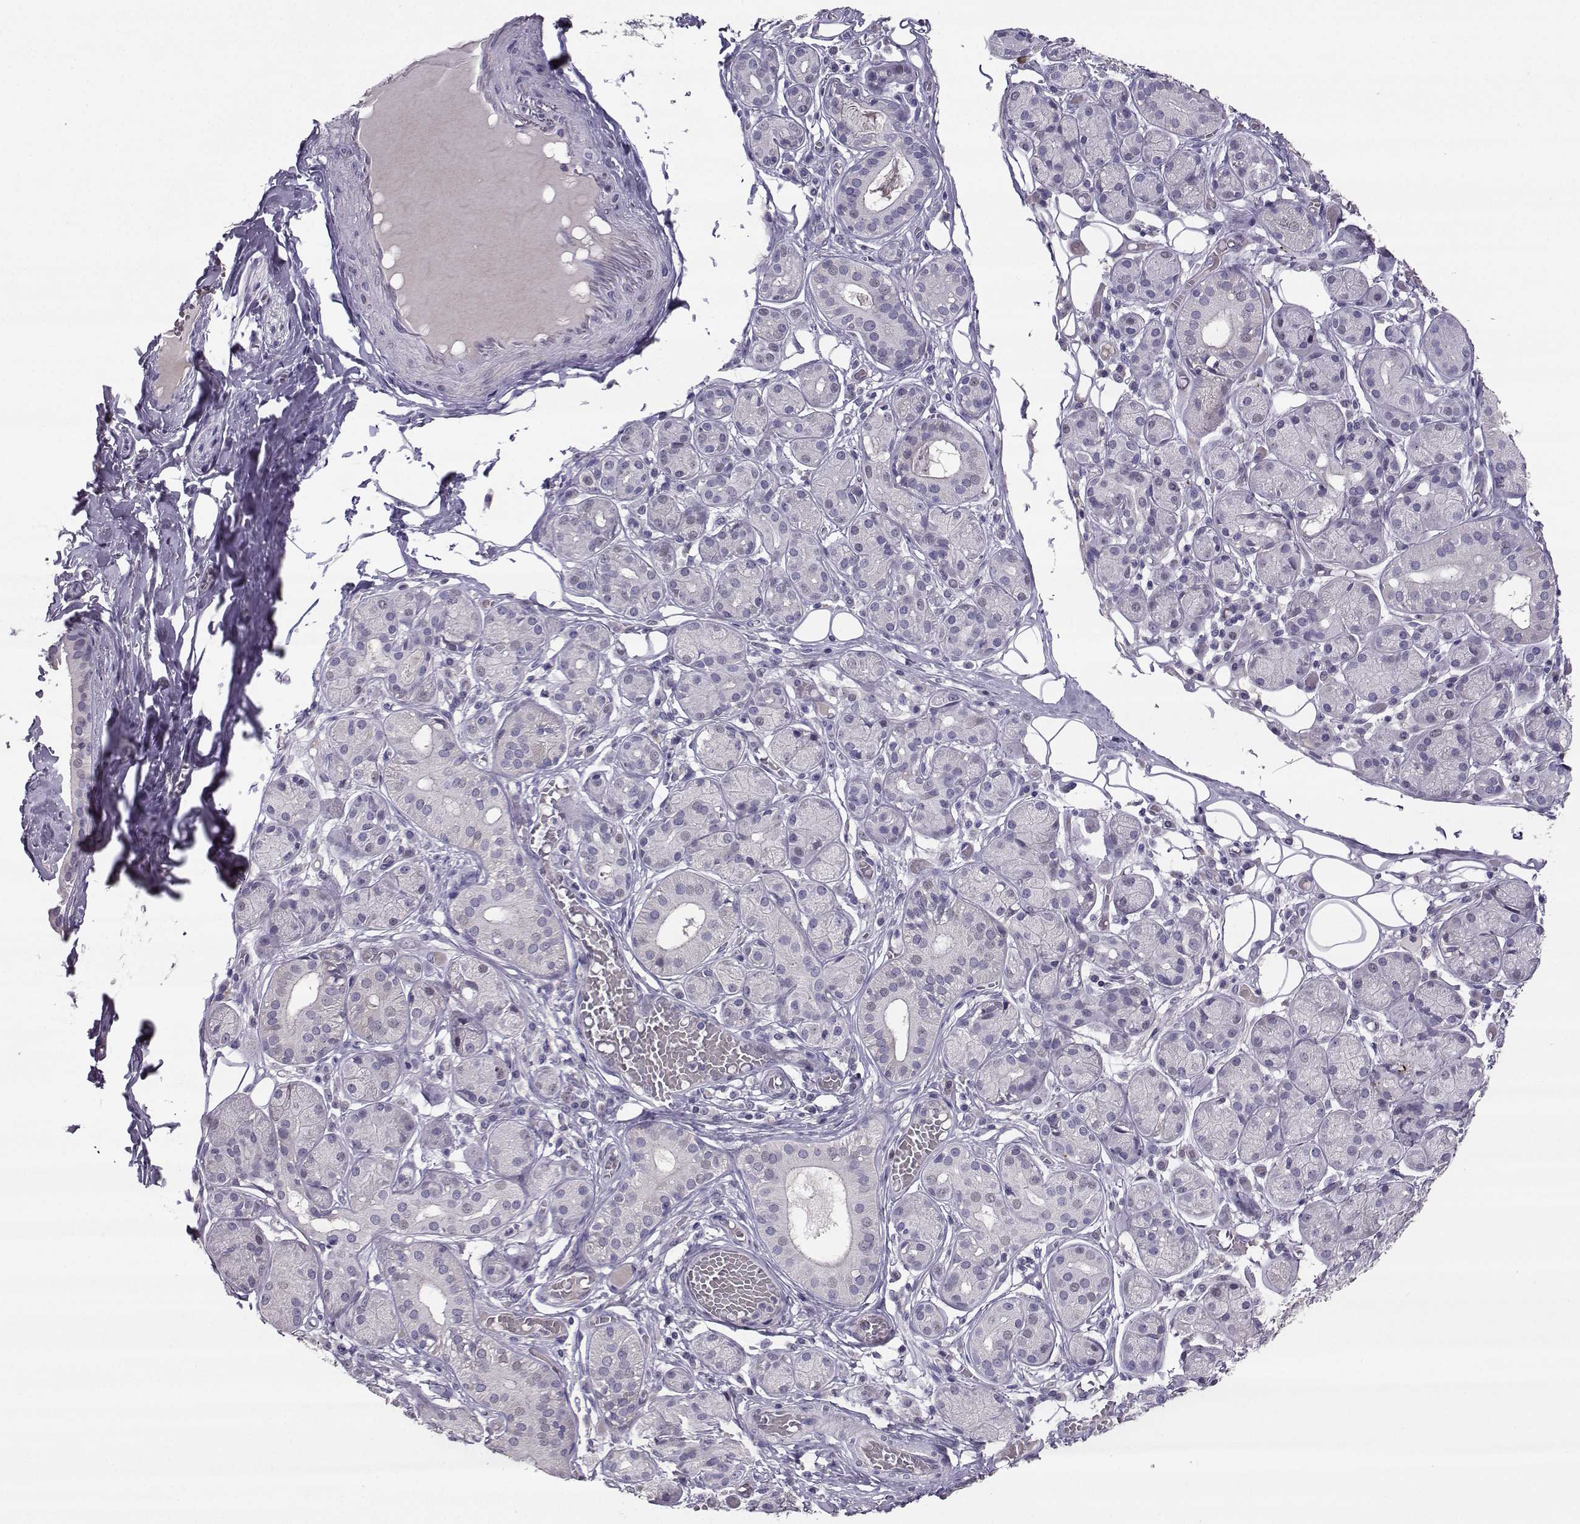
{"staining": {"intensity": "negative", "quantity": "none", "location": "none"}, "tissue": "salivary gland", "cell_type": "Glandular cells", "image_type": "normal", "snomed": [{"axis": "morphology", "description": "Normal tissue, NOS"}, {"axis": "topography", "description": "Salivary gland"}, {"axis": "topography", "description": "Peripheral nerve tissue"}], "caption": "The photomicrograph shows no significant staining in glandular cells of salivary gland. Nuclei are stained in blue.", "gene": "CARTPT", "patient": {"sex": "male", "age": 71}}